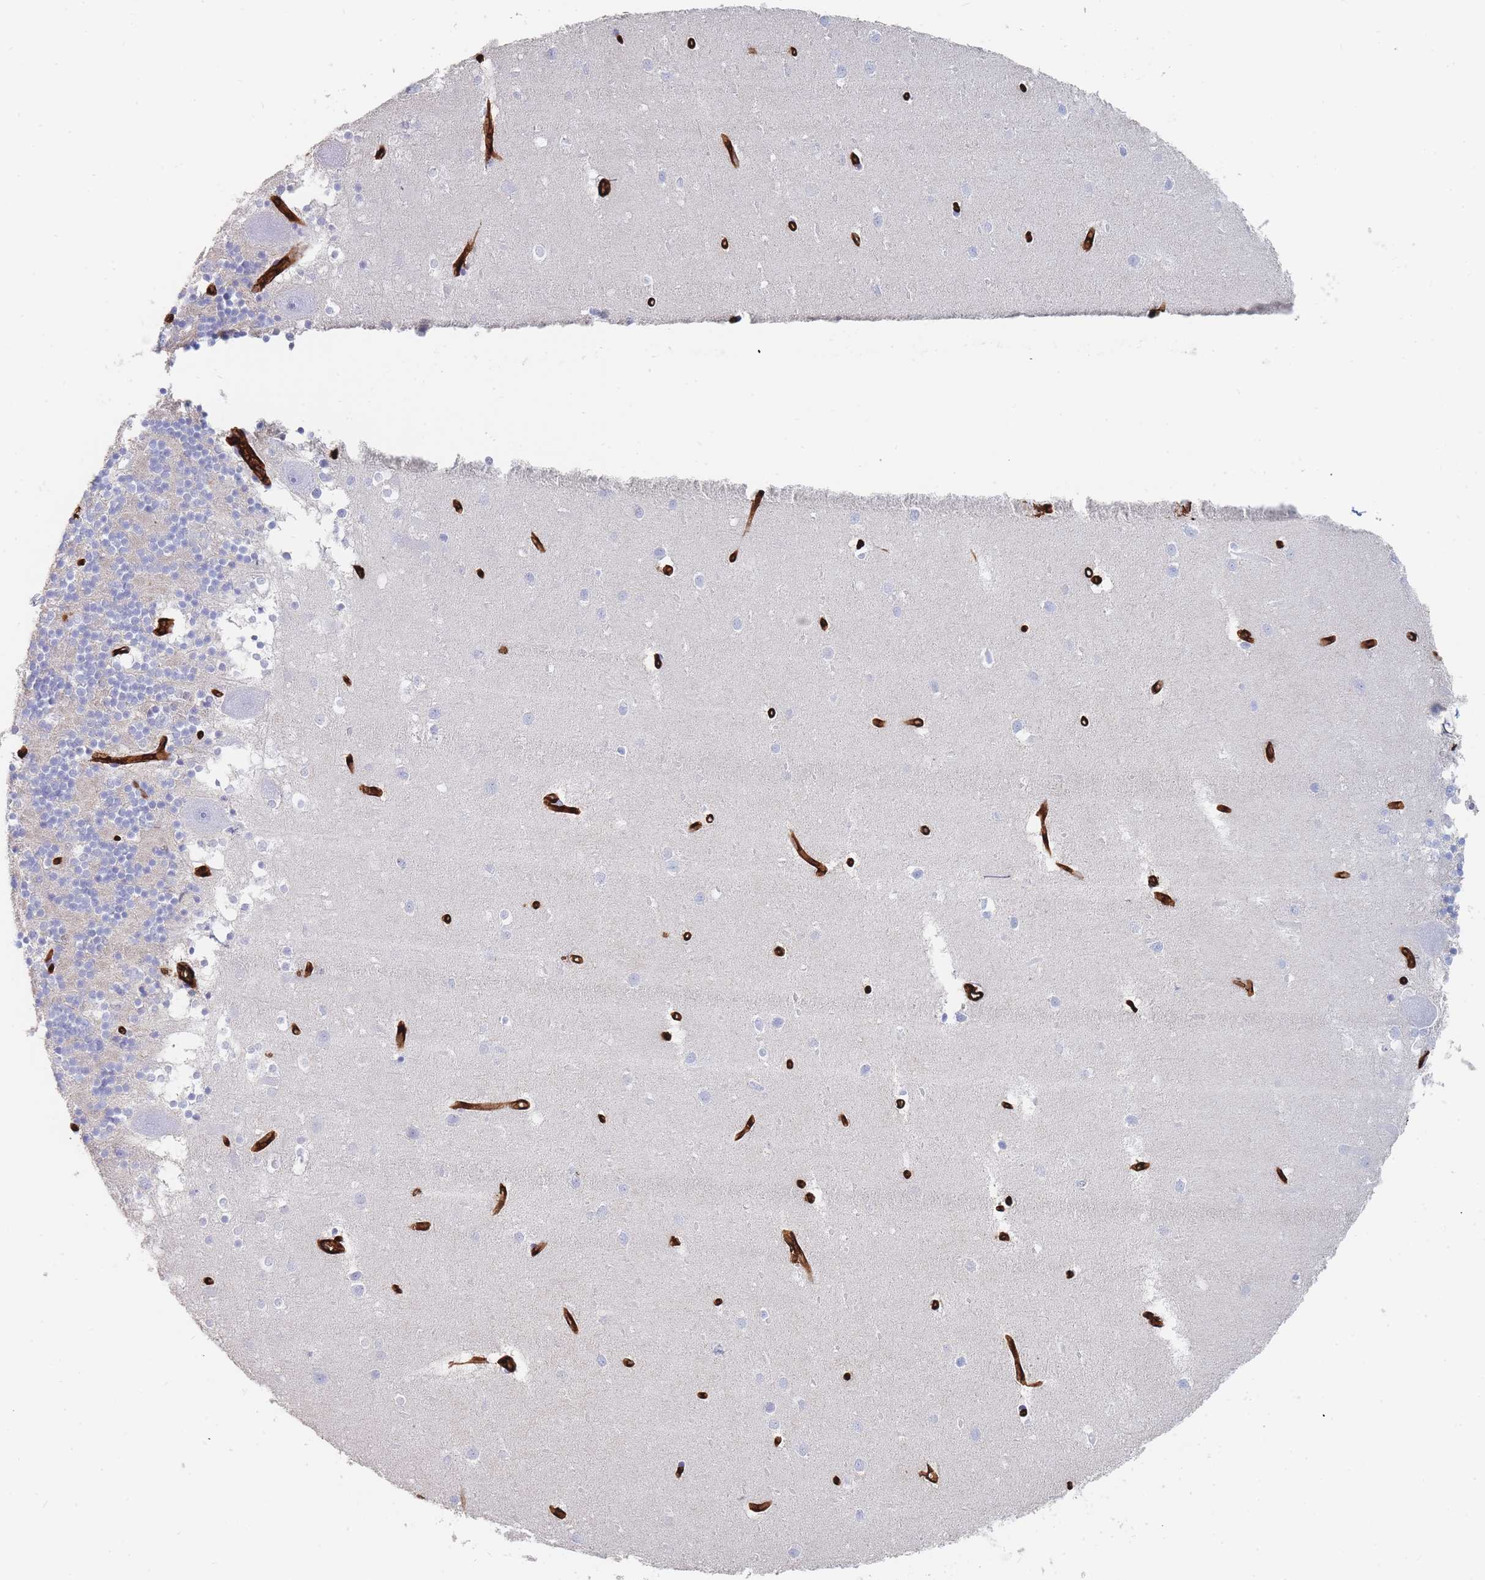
{"staining": {"intensity": "negative", "quantity": "none", "location": "none"}, "tissue": "cerebellum", "cell_type": "Cells in granular layer", "image_type": "normal", "snomed": [{"axis": "morphology", "description": "Normal tissue, NOS"}, {"axis": "topography", "description": "Cerebellum"}], "caption": "Immunohistochemical staining of unremarkable human cerebellum displays no significant positivity in cells in granular layer.", "gene": "SLC2A1", "patient": {"sex": "male", "age": 54}}